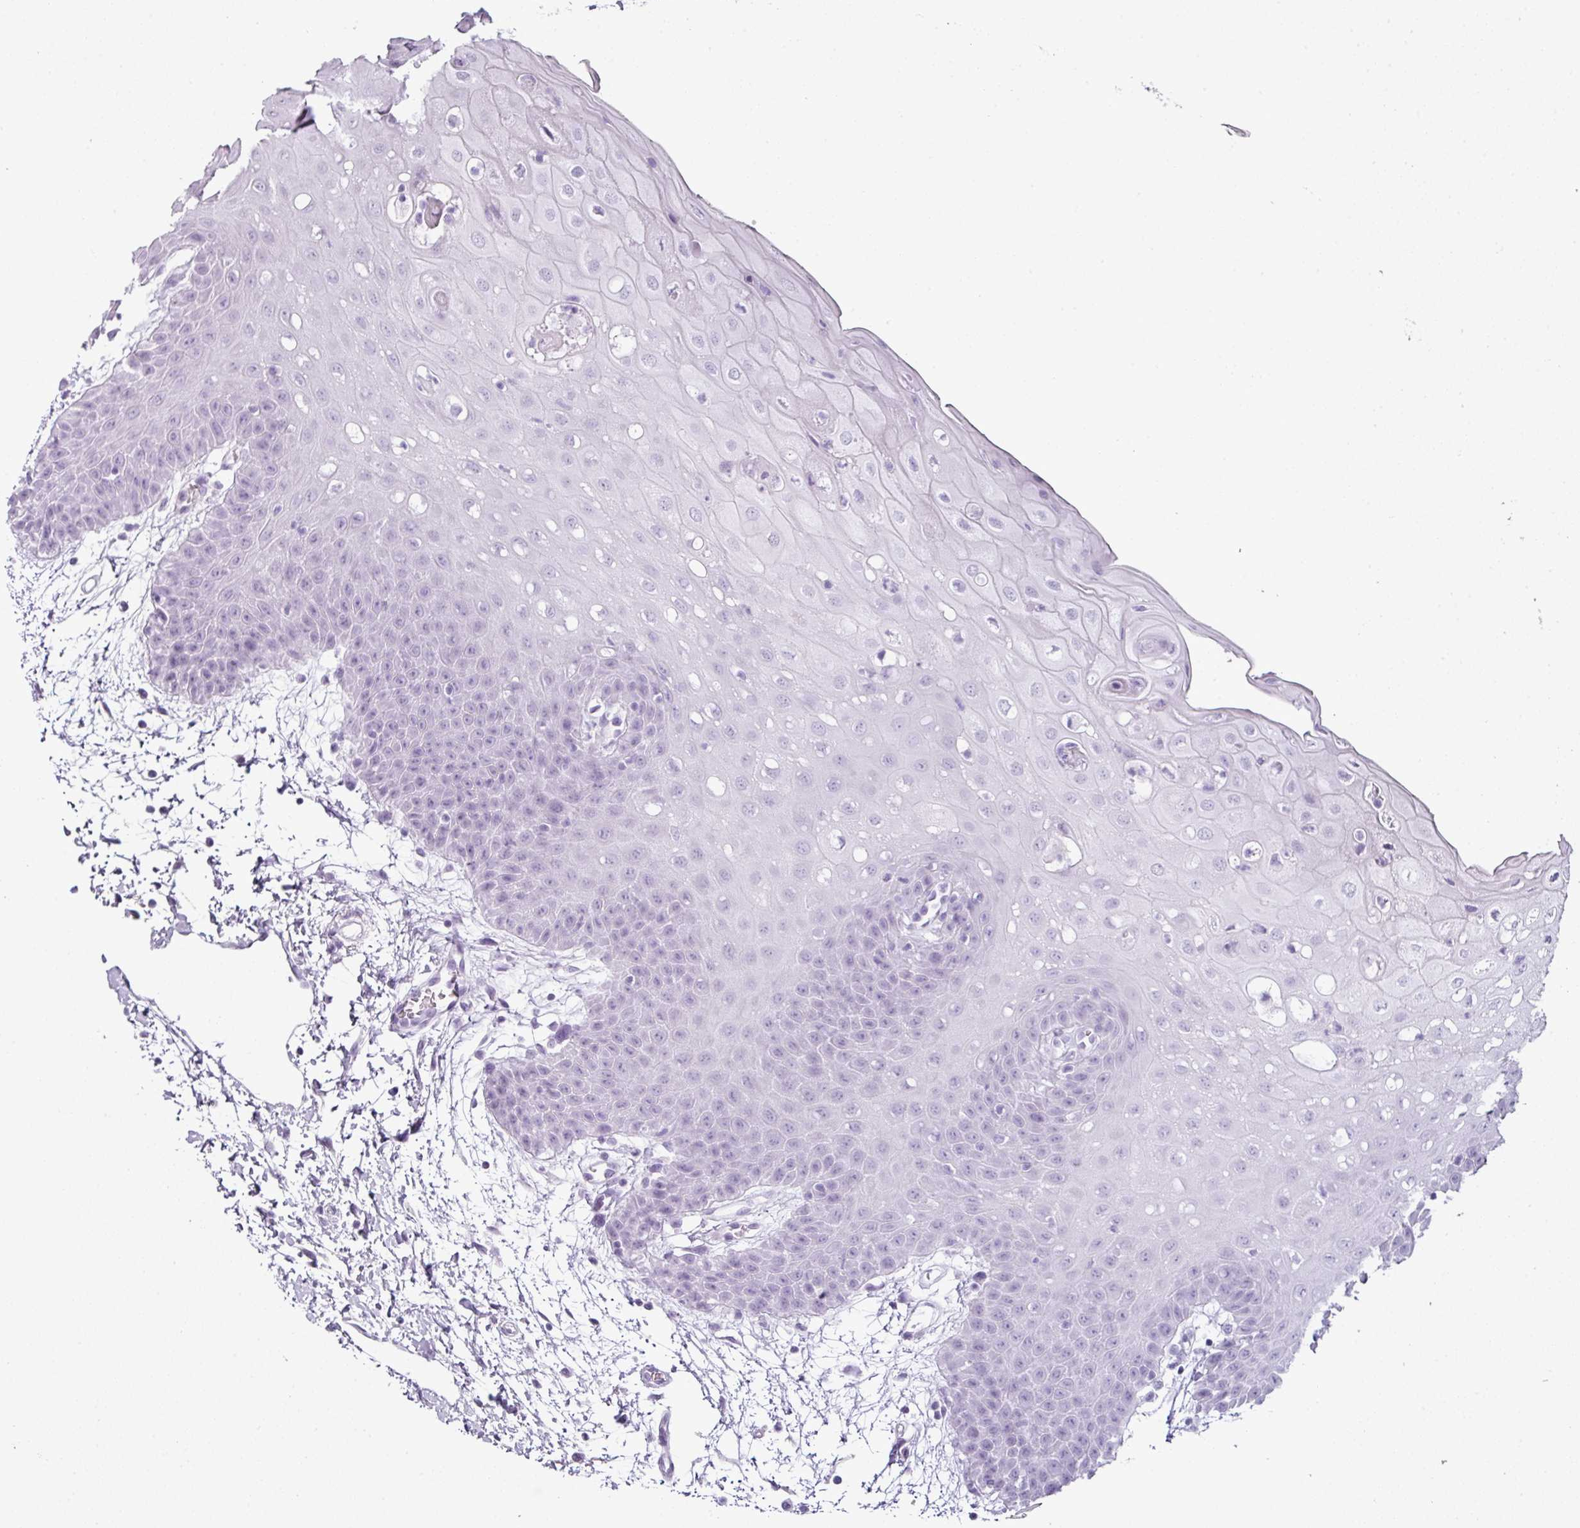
{"staining": {"intensity": "negative", "quantity": "none", "location": "none"}, "tissue": "oral mucosa", "cell_type": "Squamous epithelial cells", "image_type": "normal", "snomed": [{"axis": "morphology", "description": "Normal tissue, NOS"}, {"axis": "topography", "description": "Oral tissue"}, {"axis": "topography", "description": "Tounge, NOS"}], "caption": "Immunohistochemistry of normal human oral mucosa reveals no staining in squamous epithelial cells.", "gene": "SCT", "patient": {"sex": "female", "age": 59}}